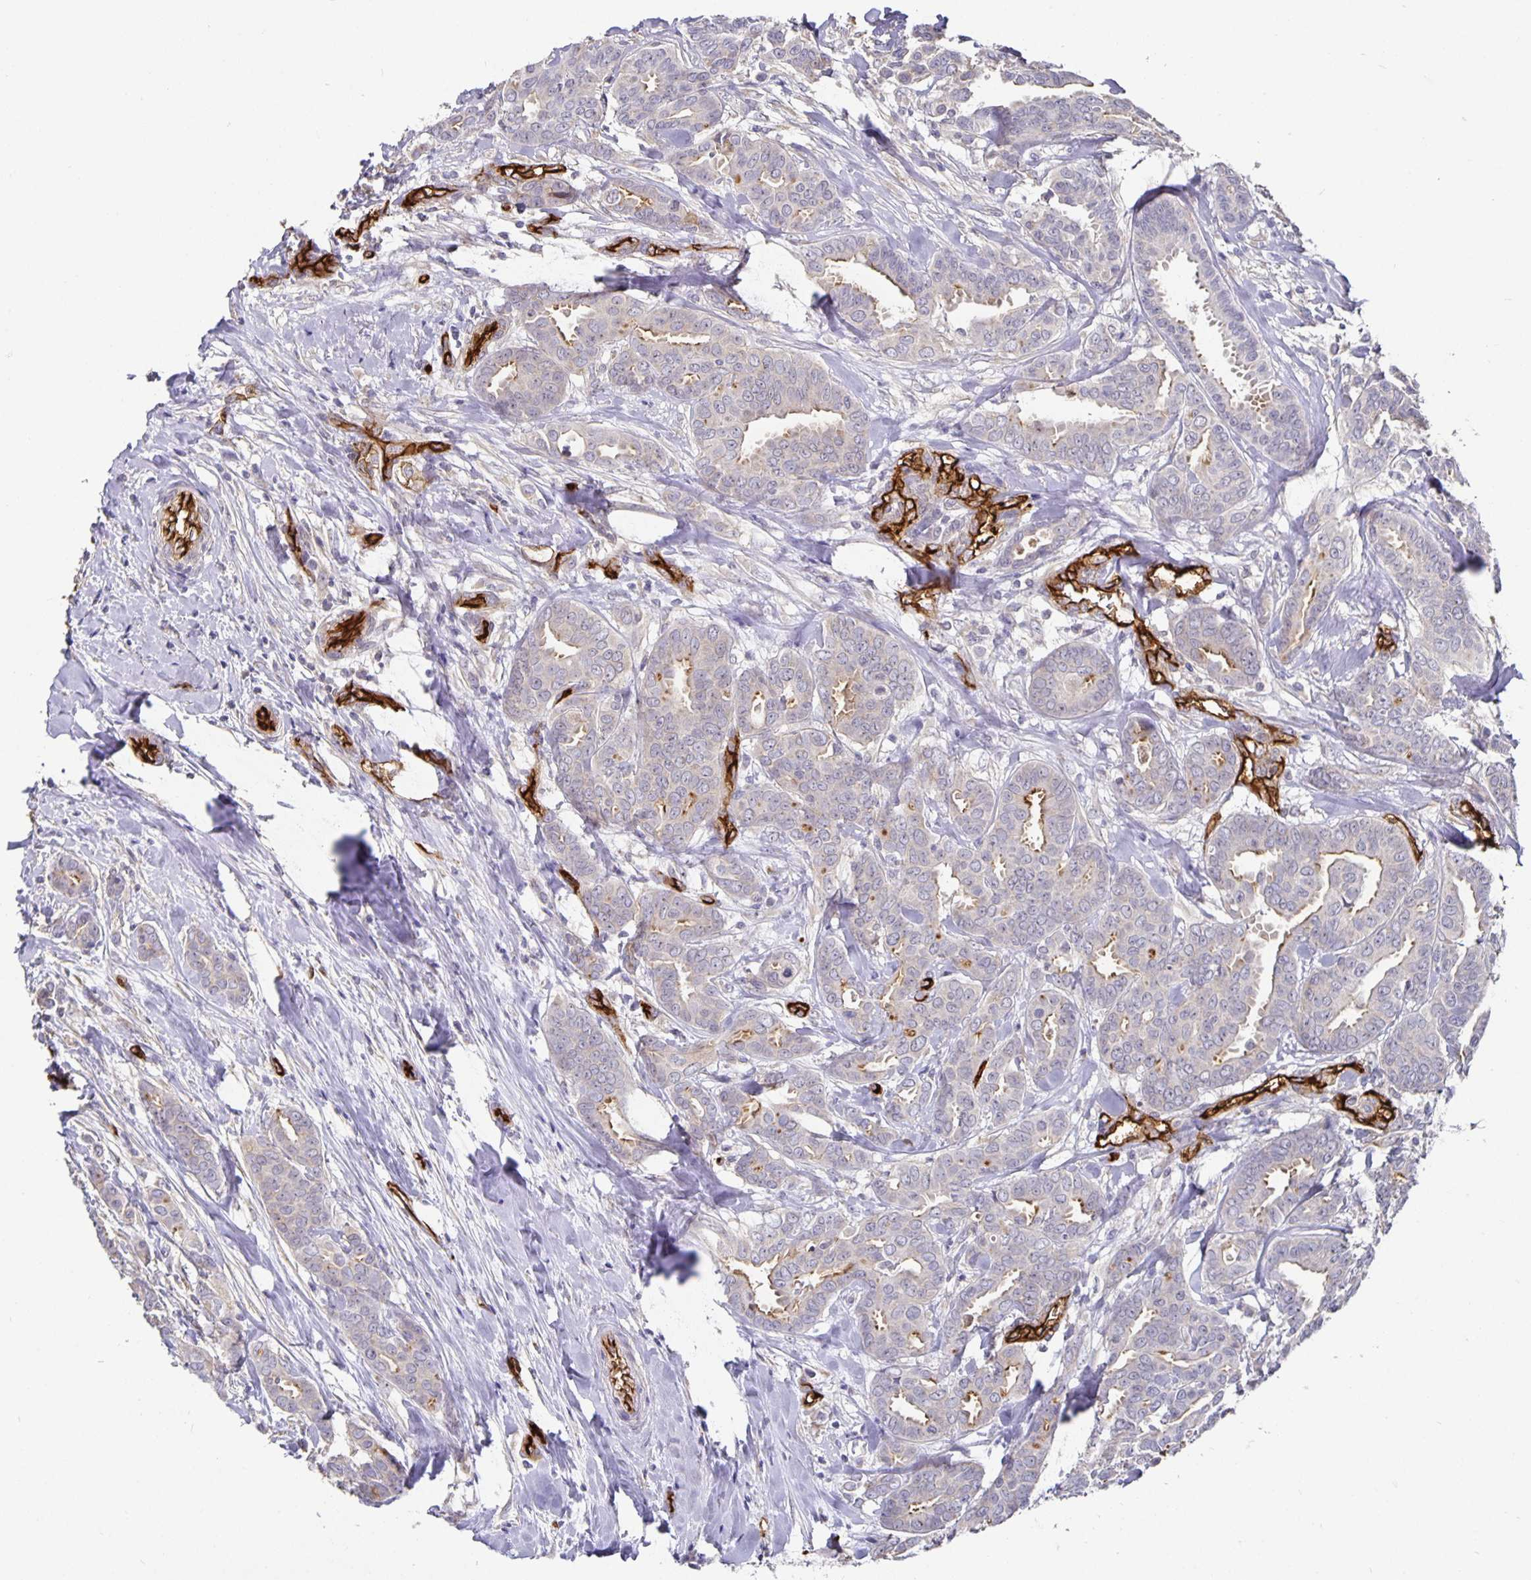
{"staining": {"intensity": "weak", "quantity": "<25%", "location": "cytoplasmic/membranous"}, "tissue": "breast cancer", "cell_type": "Tumor cells", "image_type": "cancer", "snomed": [{"axis": "morphology", "description": "Duct carcinoma"}, {"axis": "topography", "description": "Breast"}], "caption": "Image shows no significant protein positivity in tumor cells of breast cancer.", "gene": "PODXL", "patient": {"sex": "female", "age": 45}}